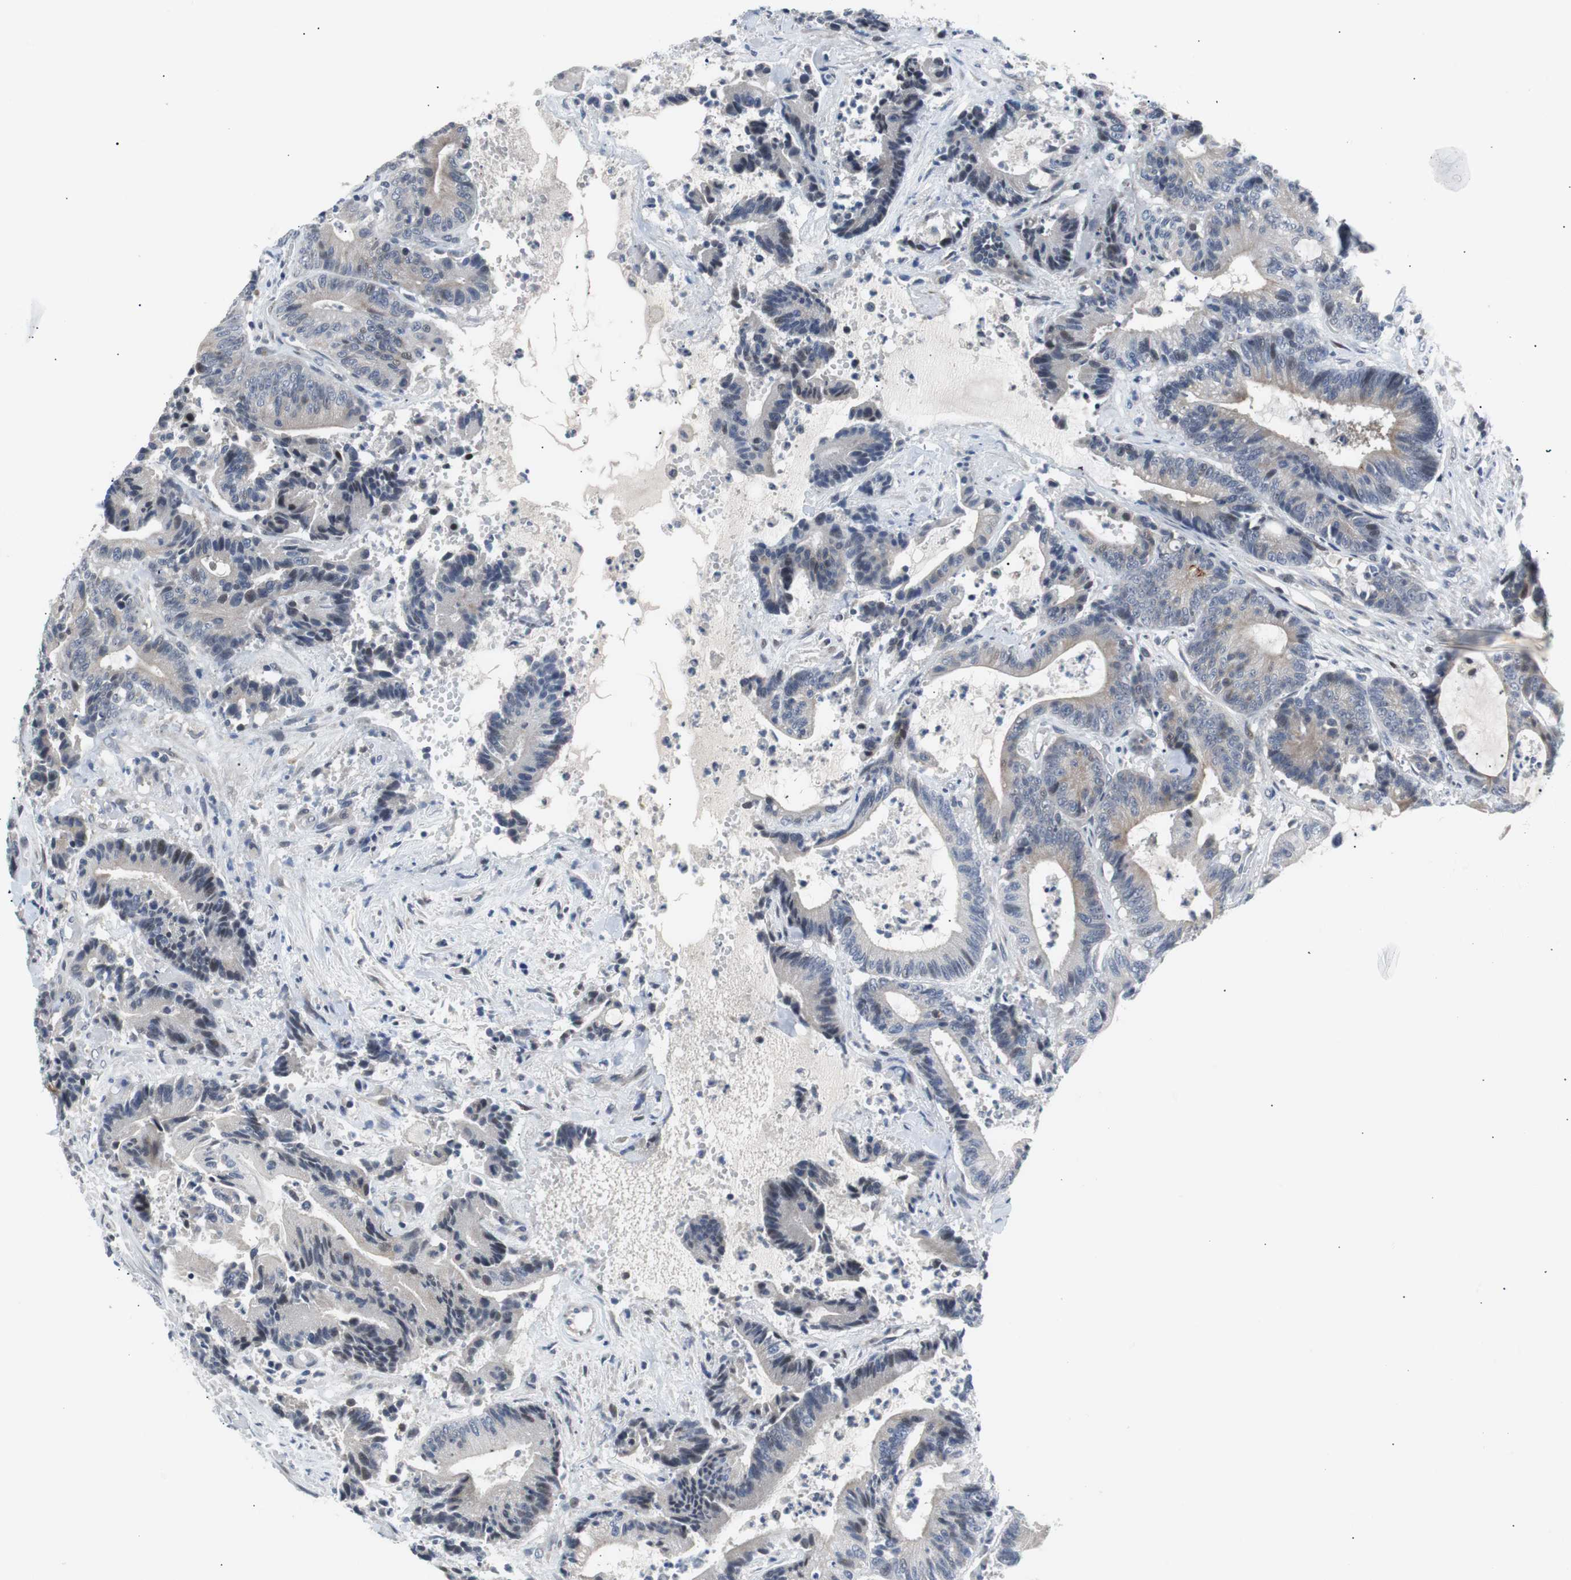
{"staining": {"intensity": "weak", "quantity": "<25%", "location": "cytoplasmic/membranous"}, "tissue": "colorectal cancer", "cell_type": "Tumor cells", "image_type": "cancer", "snomed": [{"axis": "morphology", "description": "Adenocarcinoma, NOS"}, {"axis": "topography", "description": "Colon"}], "caption": "DAB (3,3'-diaminobenzidine) immunohistochemical staining of colorectal cancer (adenocarcinoma) exhibits no significant expression in tumor cells.", "gene": "MAP2K4", "patient": {"sex": "female", "age": 84}}